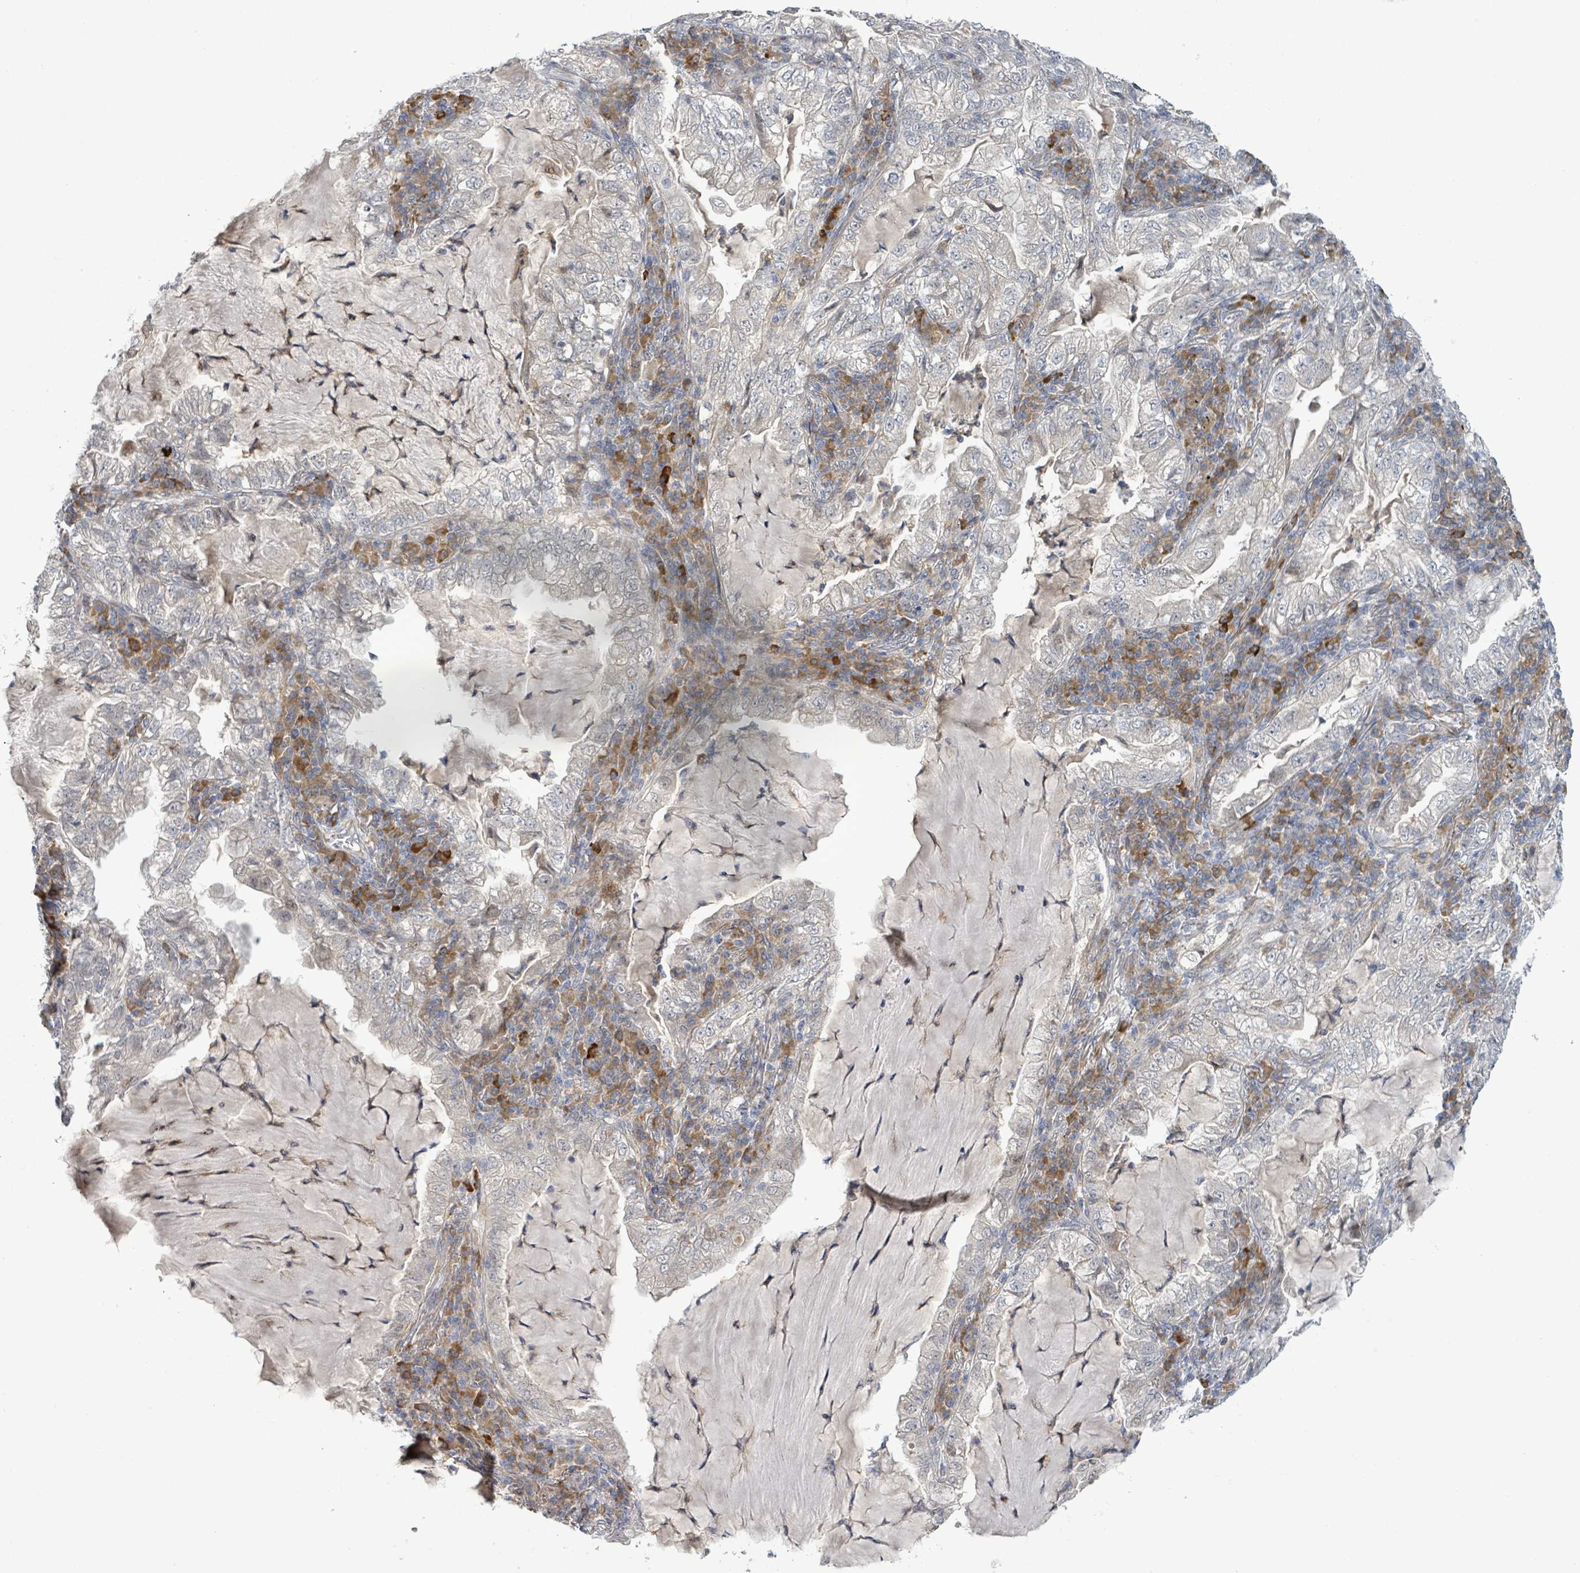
{"staining": {"intensity": "negative", "quantity": "none", "location": "none"}, "tissue": "lung cancer", "cell_type": "Tumor cells", "image_type": "cancer", "snomed": [{"axis": "morphology", "description": "Adenocarcinoma, NOS"}, {"axis": "topography", "description": "Lung"}], "caption": "An immunohistochemistry (IHC) micrograph of lung adenocarcinoma is shown. There is no staining in tumor cells of lung adenocarcinoma. (Brightfield microscopy of DAB (3,3'-diaminobenzidine) IHC at high magnification).", "gene": "SLIT3", "patient": {"sex": "female", "age": 73}}